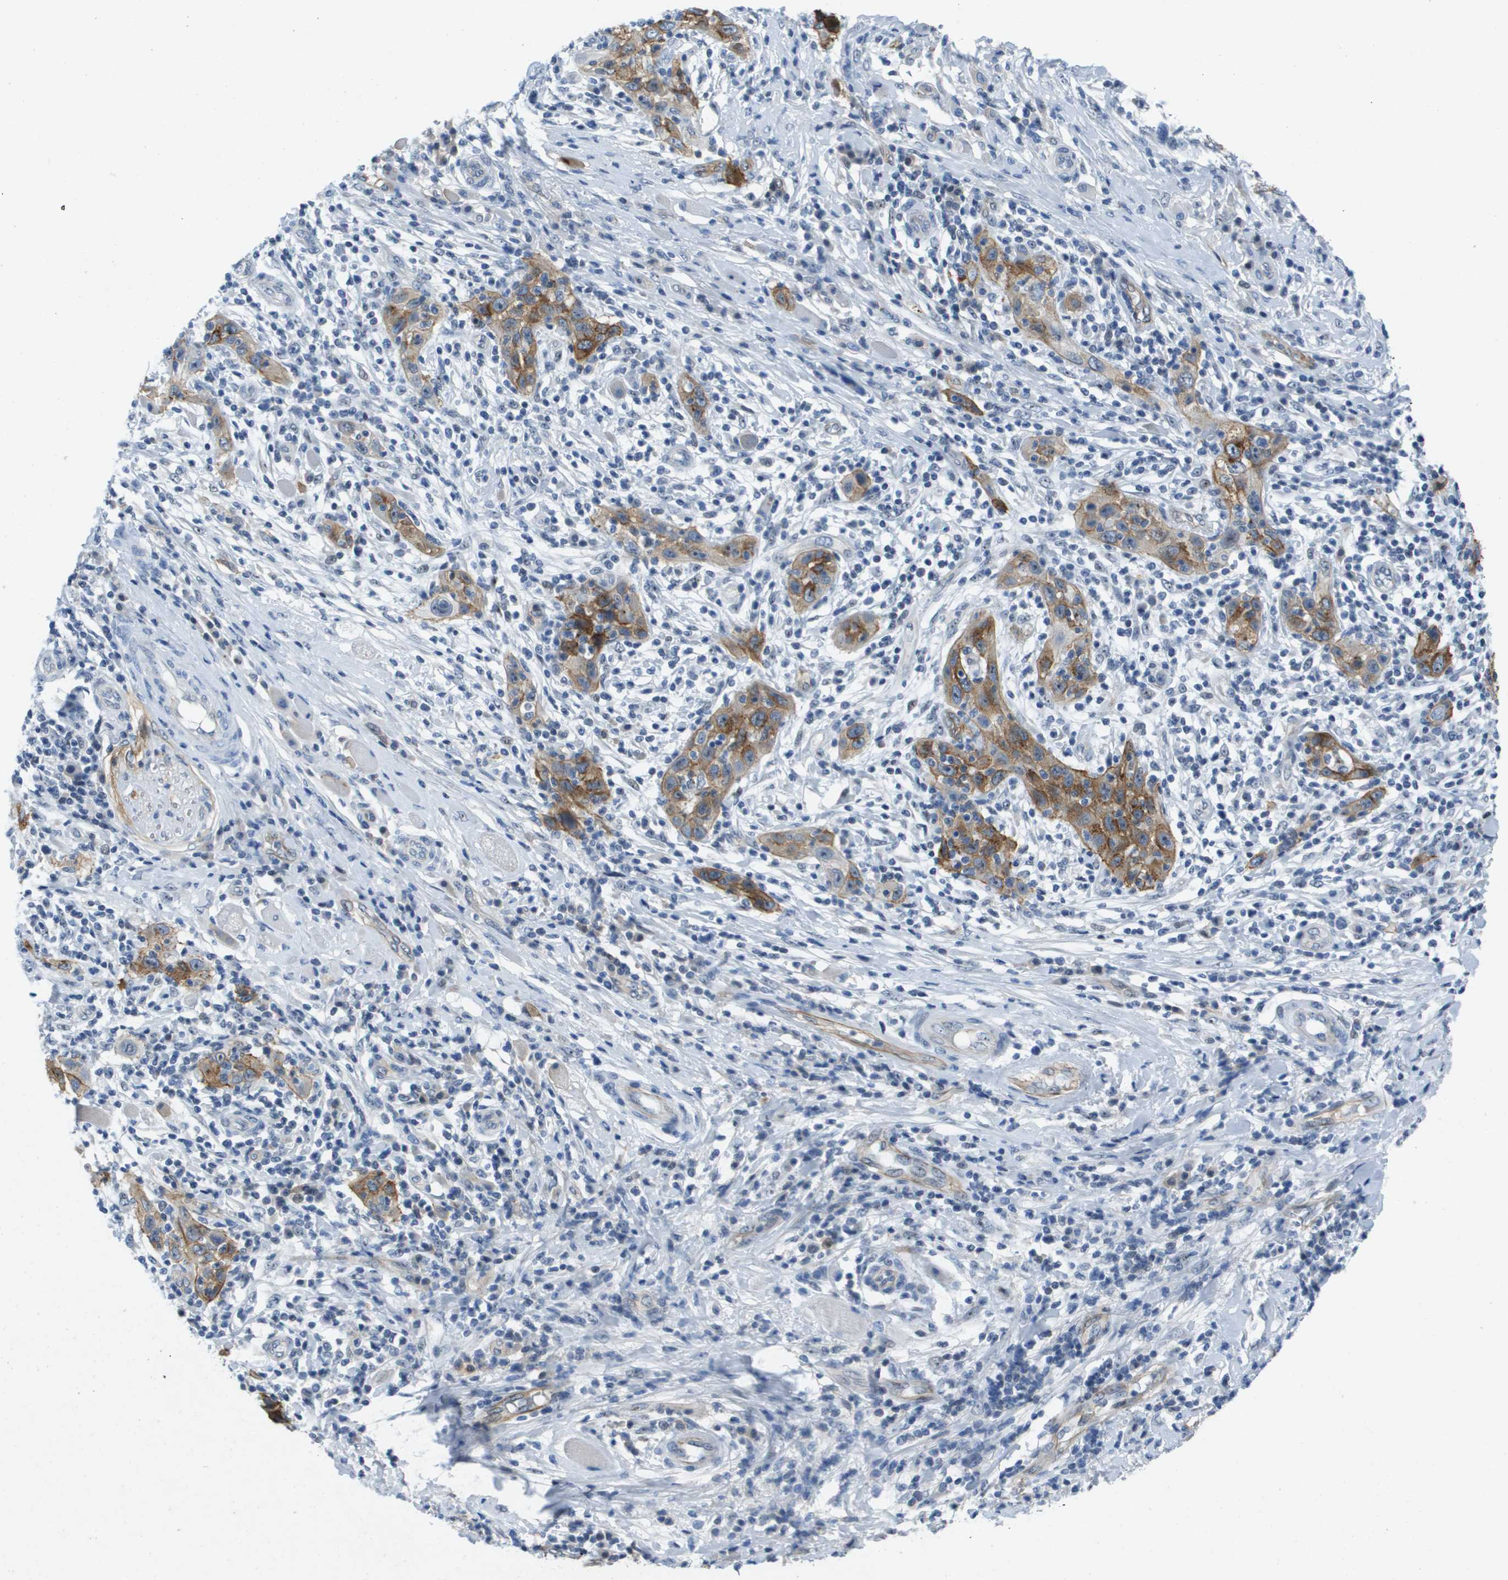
{"staining": {"intensity": "moderate", "quantity": ">75%", "location": "cytoplasmic/membranous"}, "tissue": "skin cancer", "cell_type": "Tumor cells", "image_type": "cancer", "snomed": [{"axis": "morphology", "description": "Squamous cell carcinoma, NOS"}, {"axis": "topography", "description": "Skin"}], "caption": "Immunohistochemistry (IHC) histopathology image of neoplastic tissue: human skin cancer stained using immunohistochemistry displays medium levels of moderate protein expression localized specifically in the cytoplasmic/membranous of tumor cells, appearing as a cytoplasmic/membranous brown color.", "gene": "ITGA6", "patient": {"sex": "female", "age": 88}}